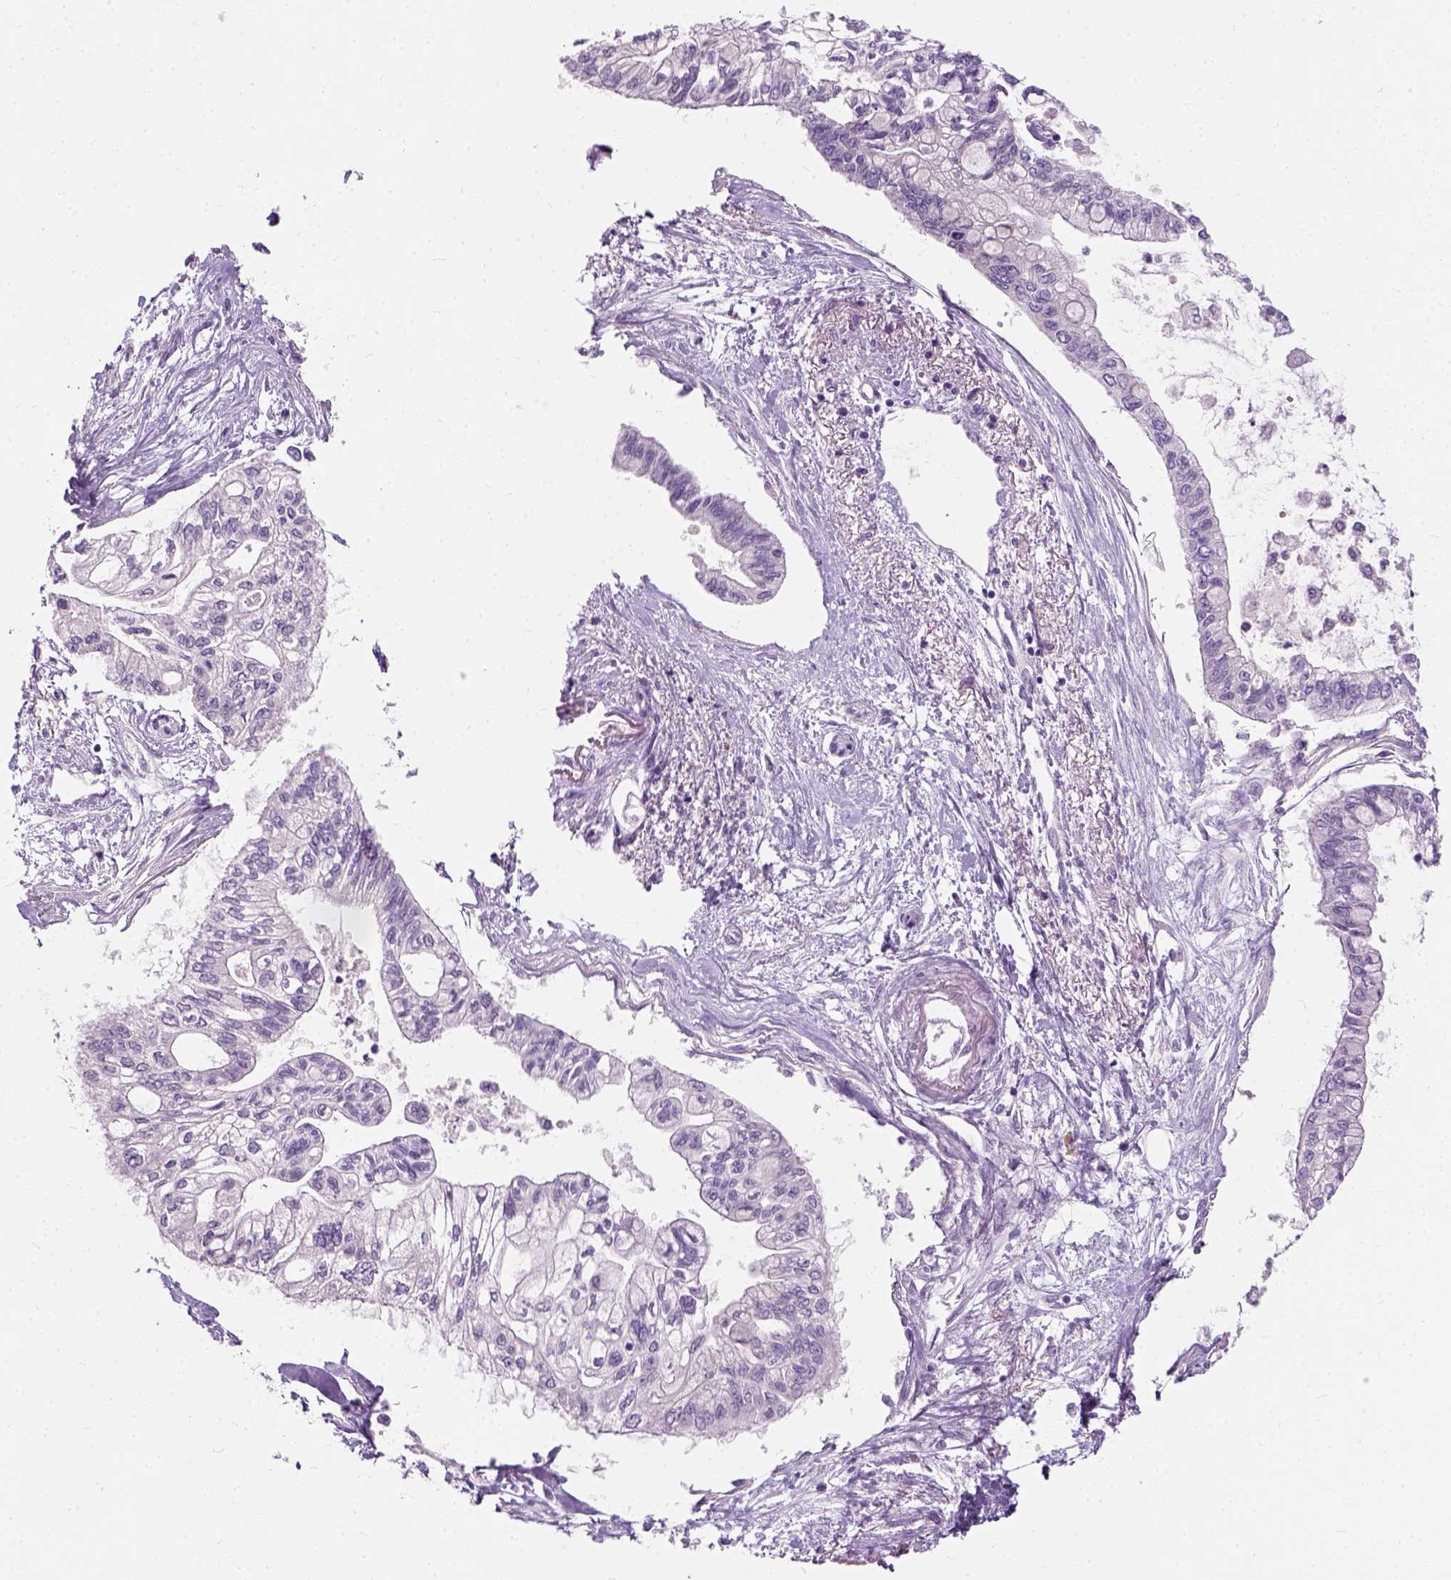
{"staining": {"intensity": "negative", "quantity": "none", "location": "none"}, "tissue": "pancreatic cancer", "cell_type": "Tumor cells", "image_type": "cancer", "snomed": [{"axis": "morphology", "description": "Adenocarcinoma, NOS"}, {"axis": "topography", "description": "Pancreas"}], "caption": "This micrograph is of pancreatic cancer (adenocarcinoma) stained with IHC to label a protein in brown with the nuclei are counter-stained blue. There is no positivity in tumor cells.", "gene": "TRIM72", "patient": {"sex": "female", "age": 77}}